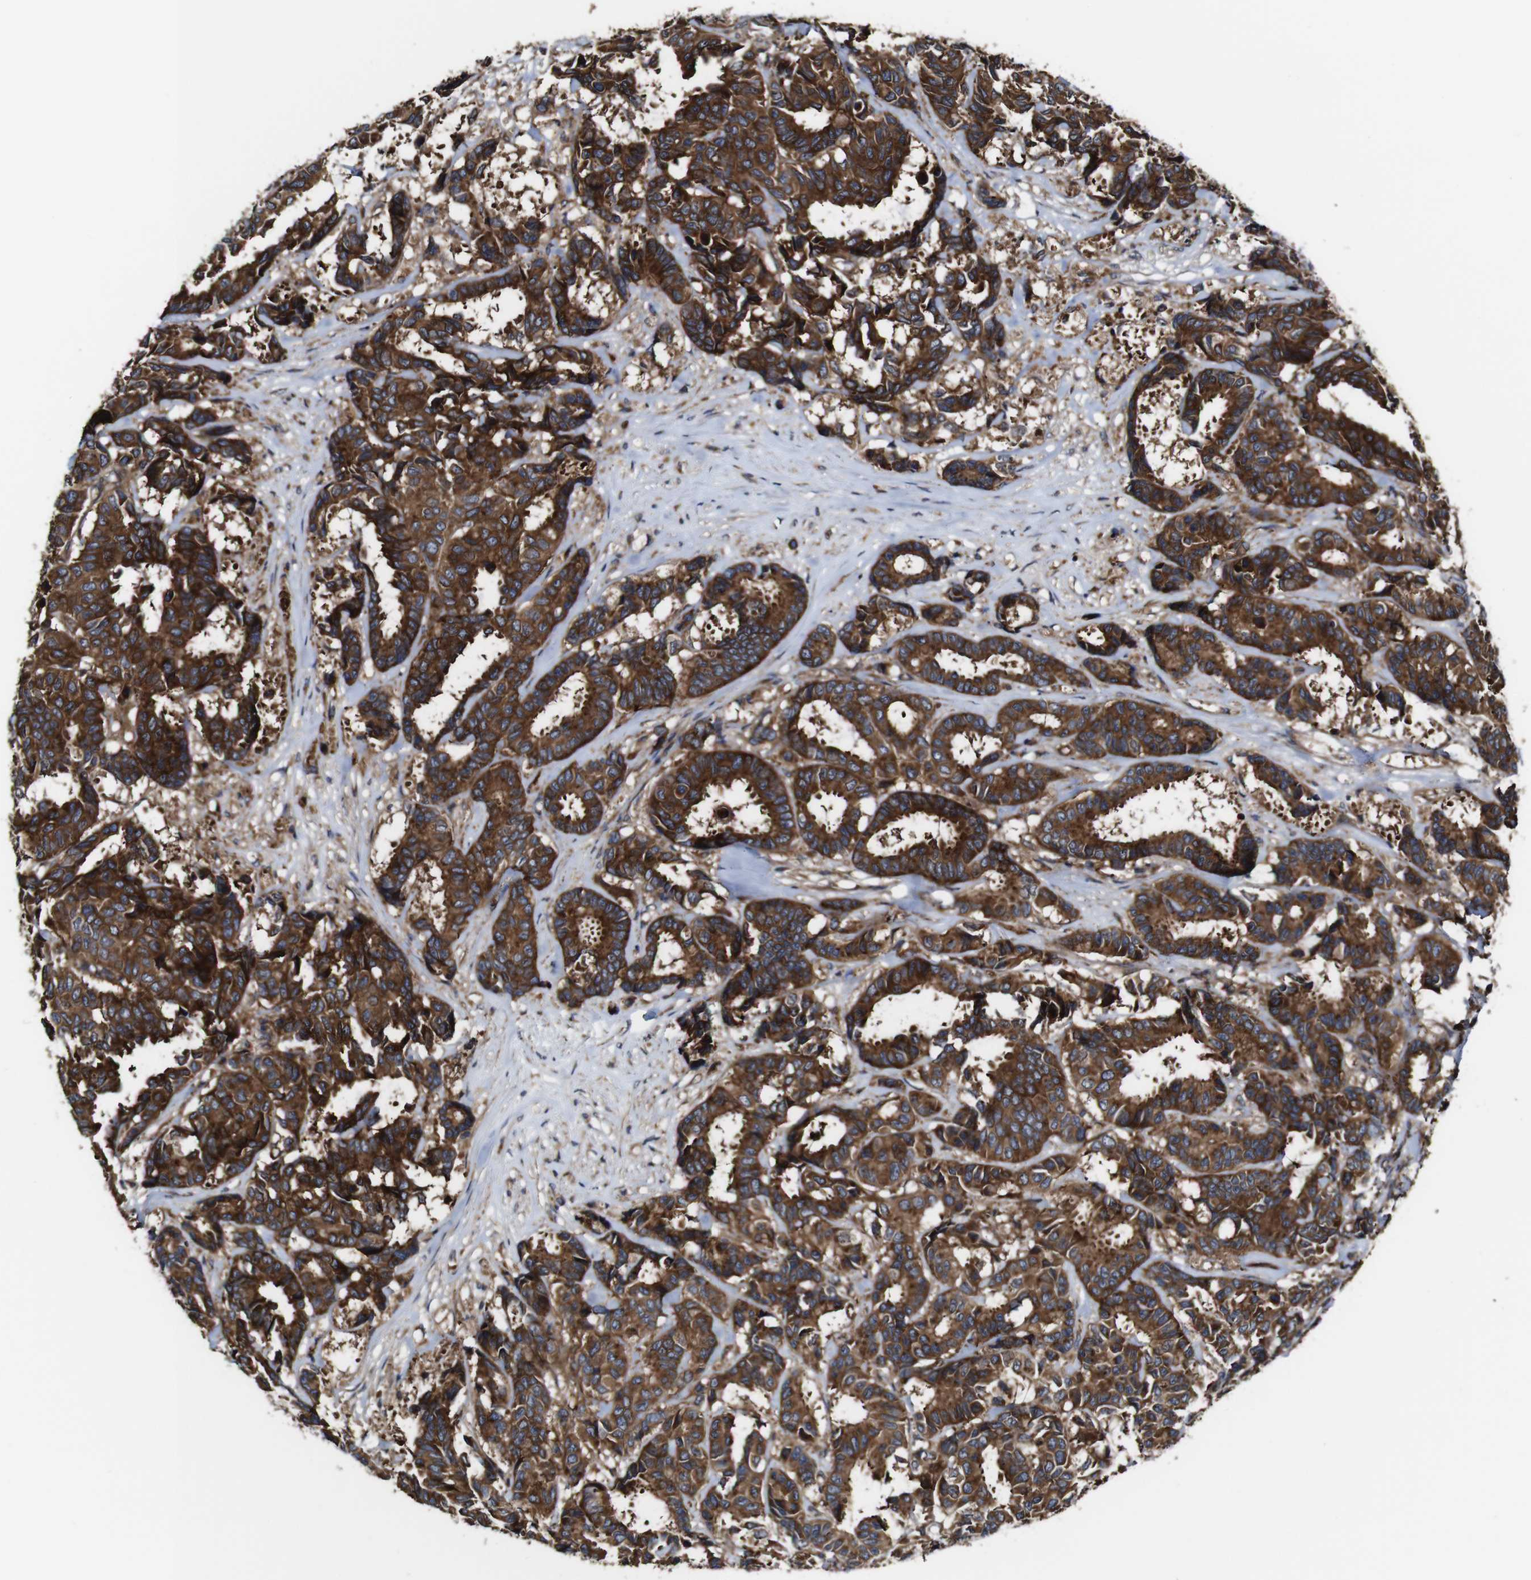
{"staining": {"intensity": "strong", "quantity": ">75%", "location": "cytoplasmic/membranous"}, "tissue": "breast cancer", "cell_type": "Tumor cells", "image_type": "cancer", "snomed": [{"axis": "morphology", "description": "Duct carcinoma"}, {"axis": "topography", "description": "Breast"}], "caption": "This photomicrograph demonstrates immunohistochemistry (IHC) staining of breast cancer (intraductal carcinoma), with high strong cytoplasmic/membranous staining in about >75% of tumor cells.", "gene": "TNIK", "patient": {"sex": "female", "age": 87}}